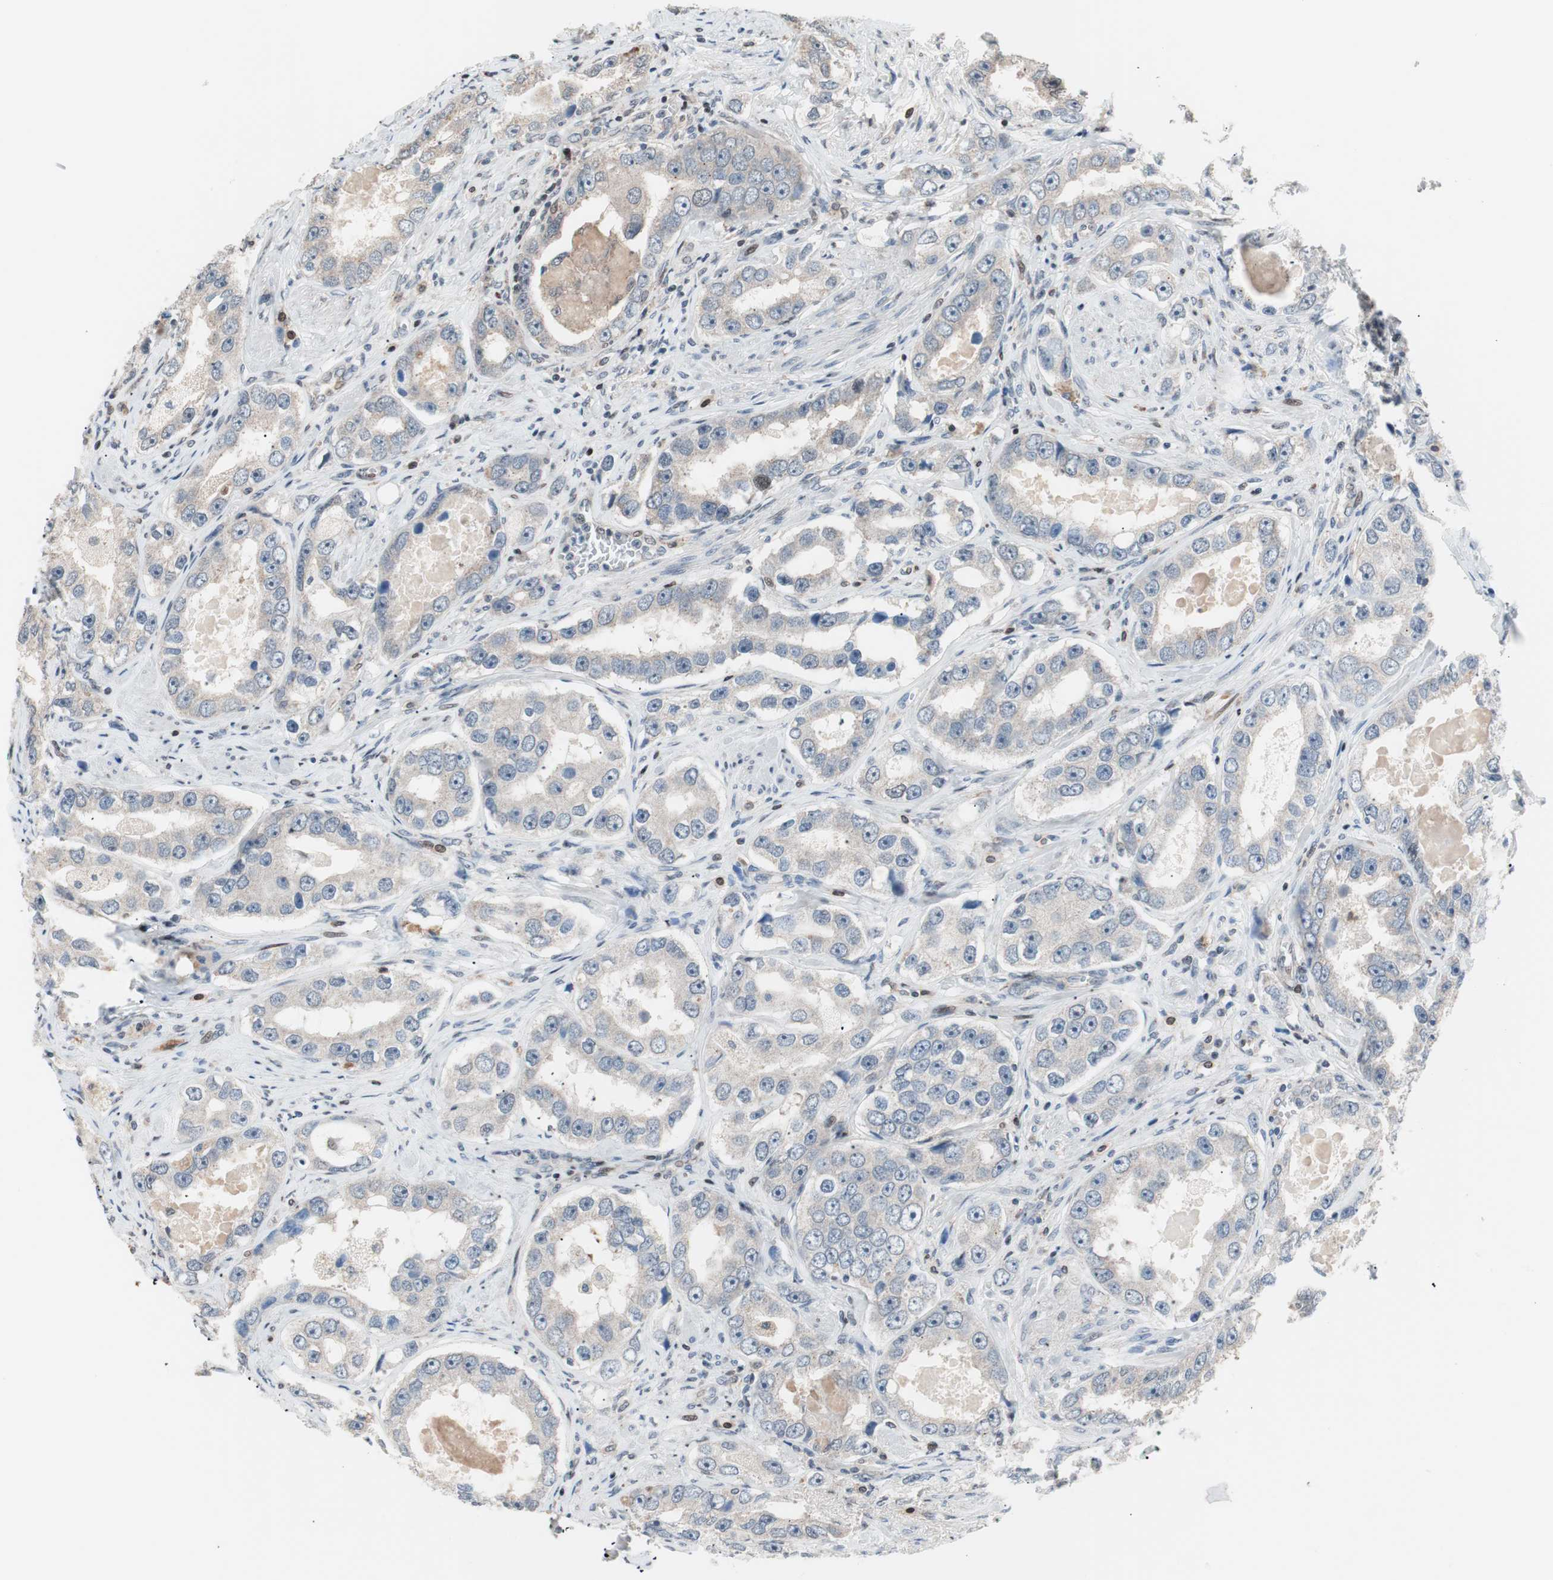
{"staining": {"intensity": "negative", "quantity": "none", "location": "none"}, "tissue": "prostate cancer", "cell_type": "Tumor cells", "image_type": "cancer", "snomed": [{"axis": "morphology", "description": "Adenocarcinoma, High grade"}, {"axis": "topography", "description": "Prostate"}], "caption": "Immunohistochemical staining of human prostate cancer reveals no significant staining in tumor cells. Nuclei are stained in blue.", "gene": "POLH", "patient": {"sex": "male", "age": 63}}